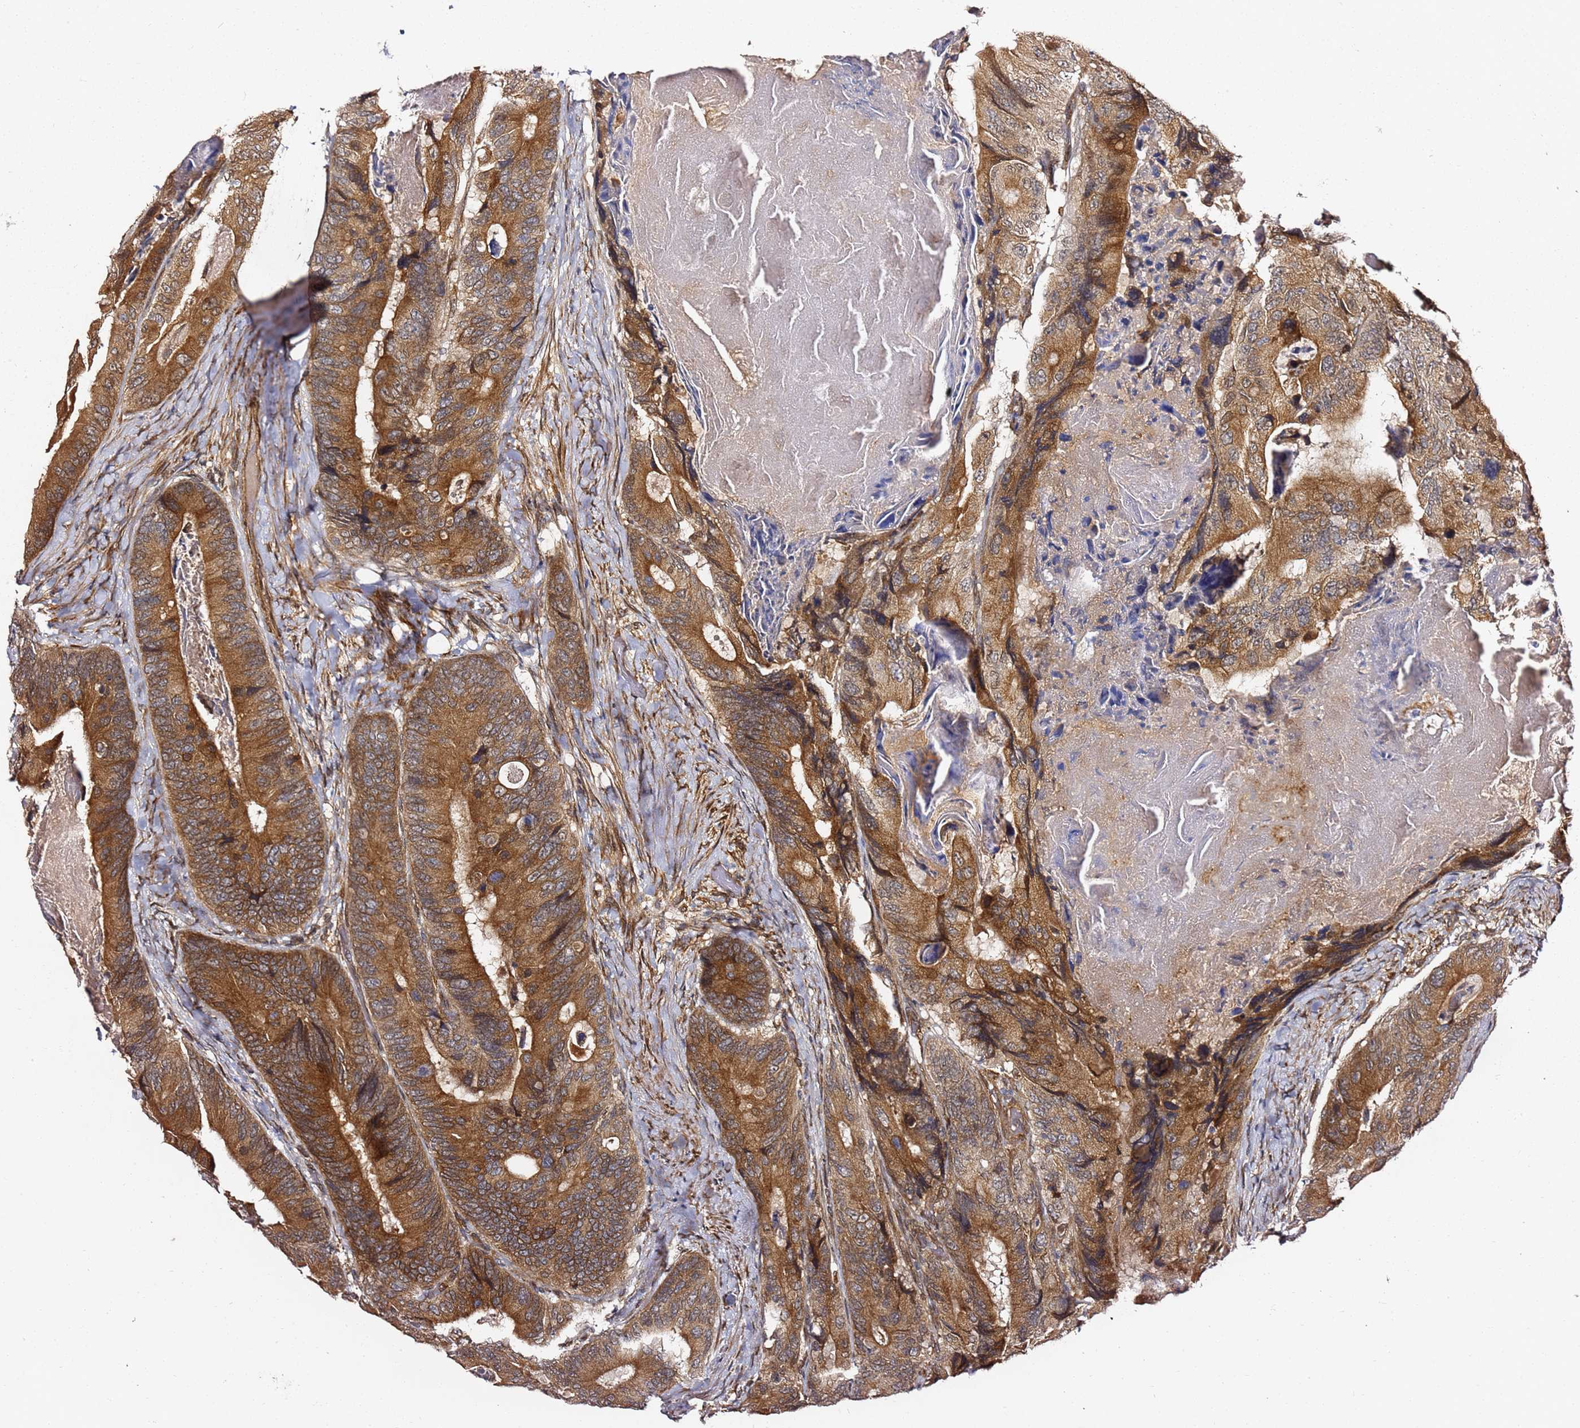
{"staining": {"intensity": "strong", "quantity": ">75%", "location": "cytoplasmic/membranous"}, "tissue": "colorectal cancer", "cell_type": "Tumor cells", "image_type": "cancer", "snomed": [{"axis": "morphology", "description": "Adenocarcinoma, NOS"}, {"axis": "topography", "description": "Colon"}], "caption": "Immunohistochemical staining of human colorectal adenocarcinoma reveals strong cytoplasmic/membranous protein staining in about >75% of tumor cells.", "gene": "PRKAB2", "patient": {"sex": "male", "age": 84}}